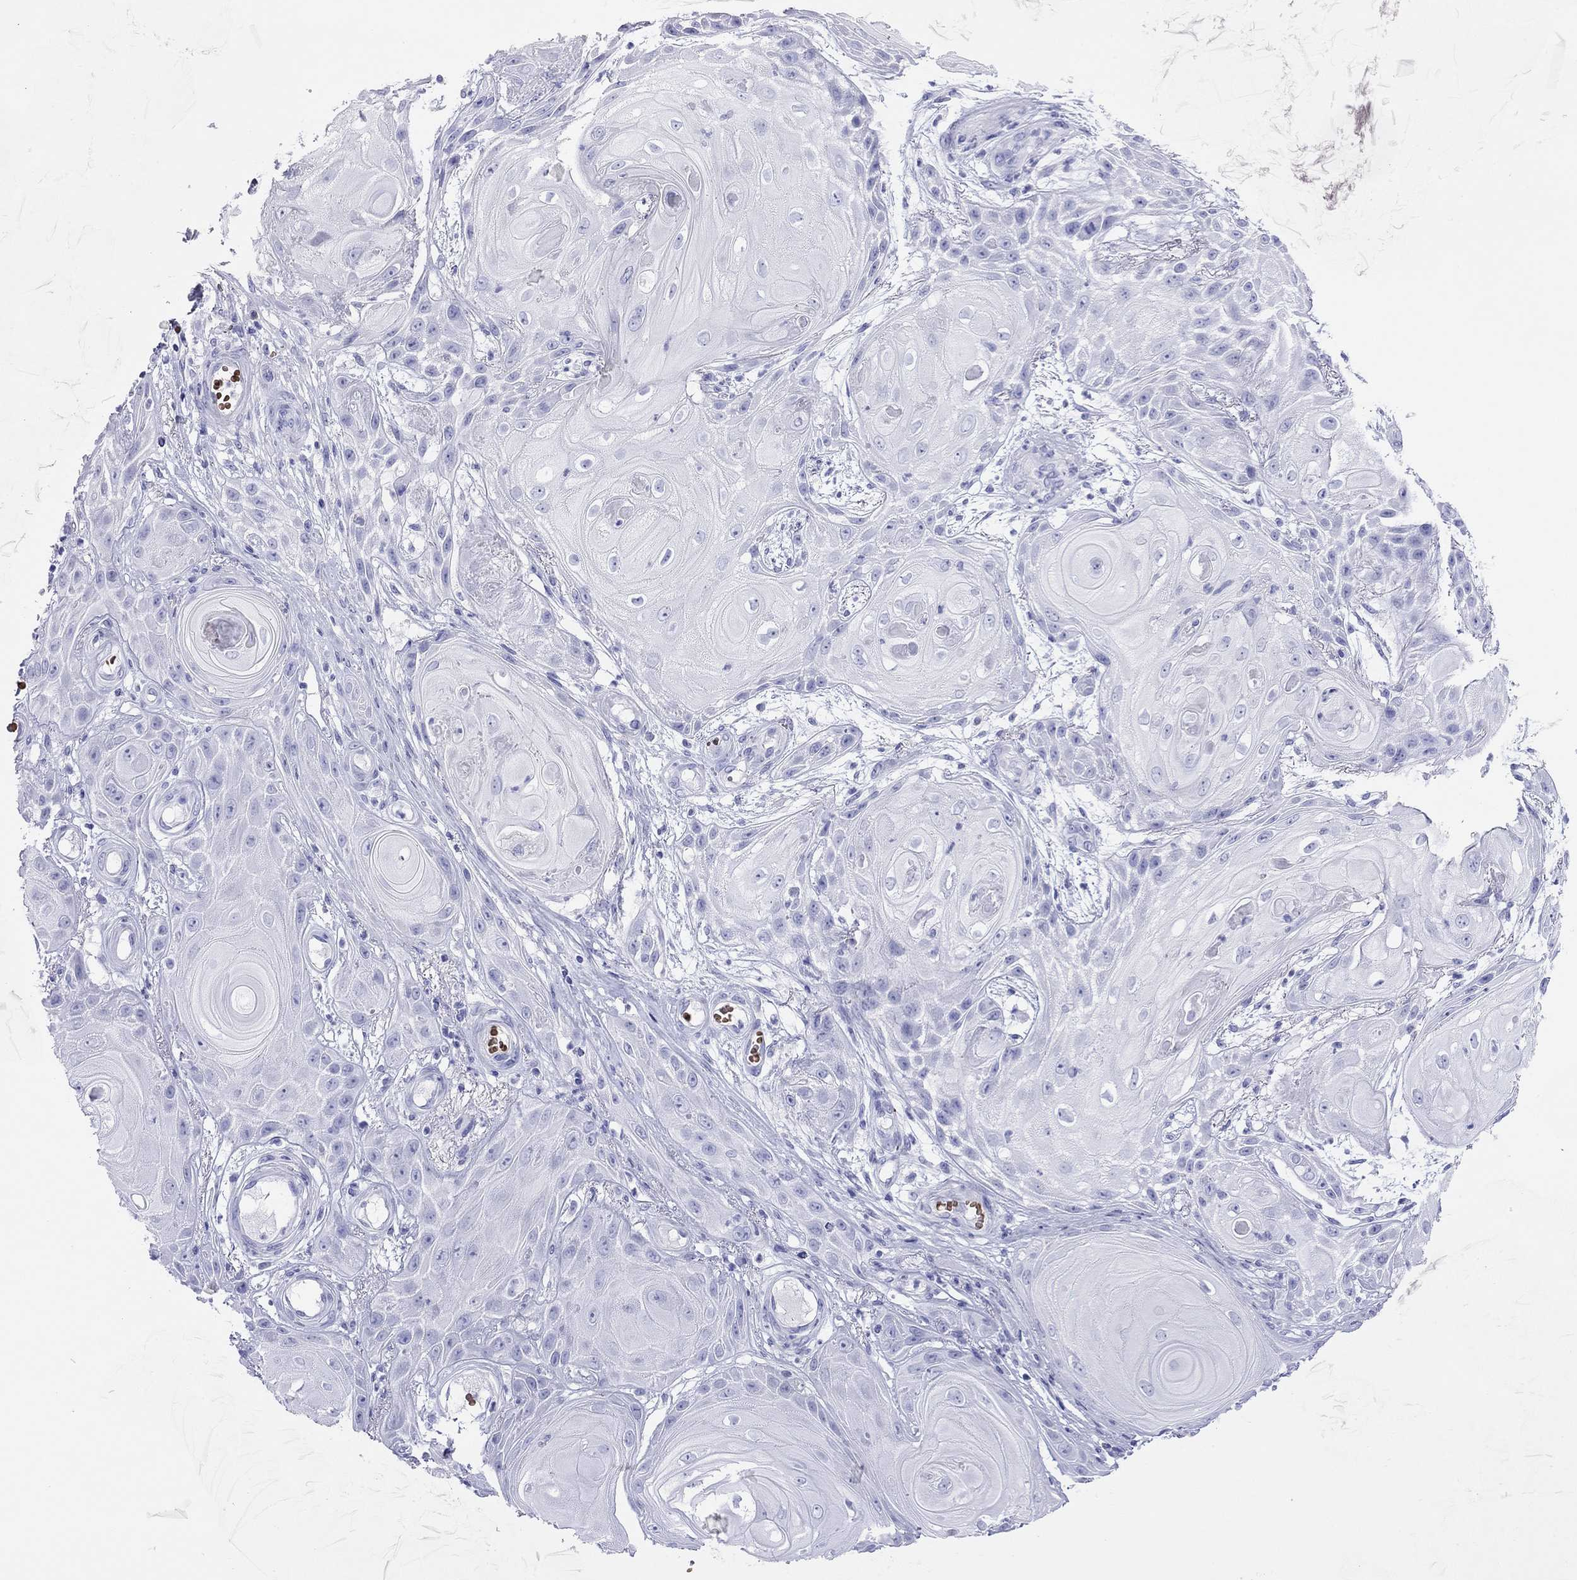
{"staining": {"intensity": "negative", "quantity": "none", "location": "none"}, "tissue": "skin cancer", "cell_type": "Tumor cells", "image_type": "cancer", "snomed": [{"axis": "morphology", "description": "Squamous cell carcinoma, NOS"}, {"axis": "topography", "description": "Skin"}], "caption": "Tumor cells show no significant protein expression in squamous cell carcinoma (skin).", "gene": "PTPRN", "patient": {"sex": "male", "age": 62}}